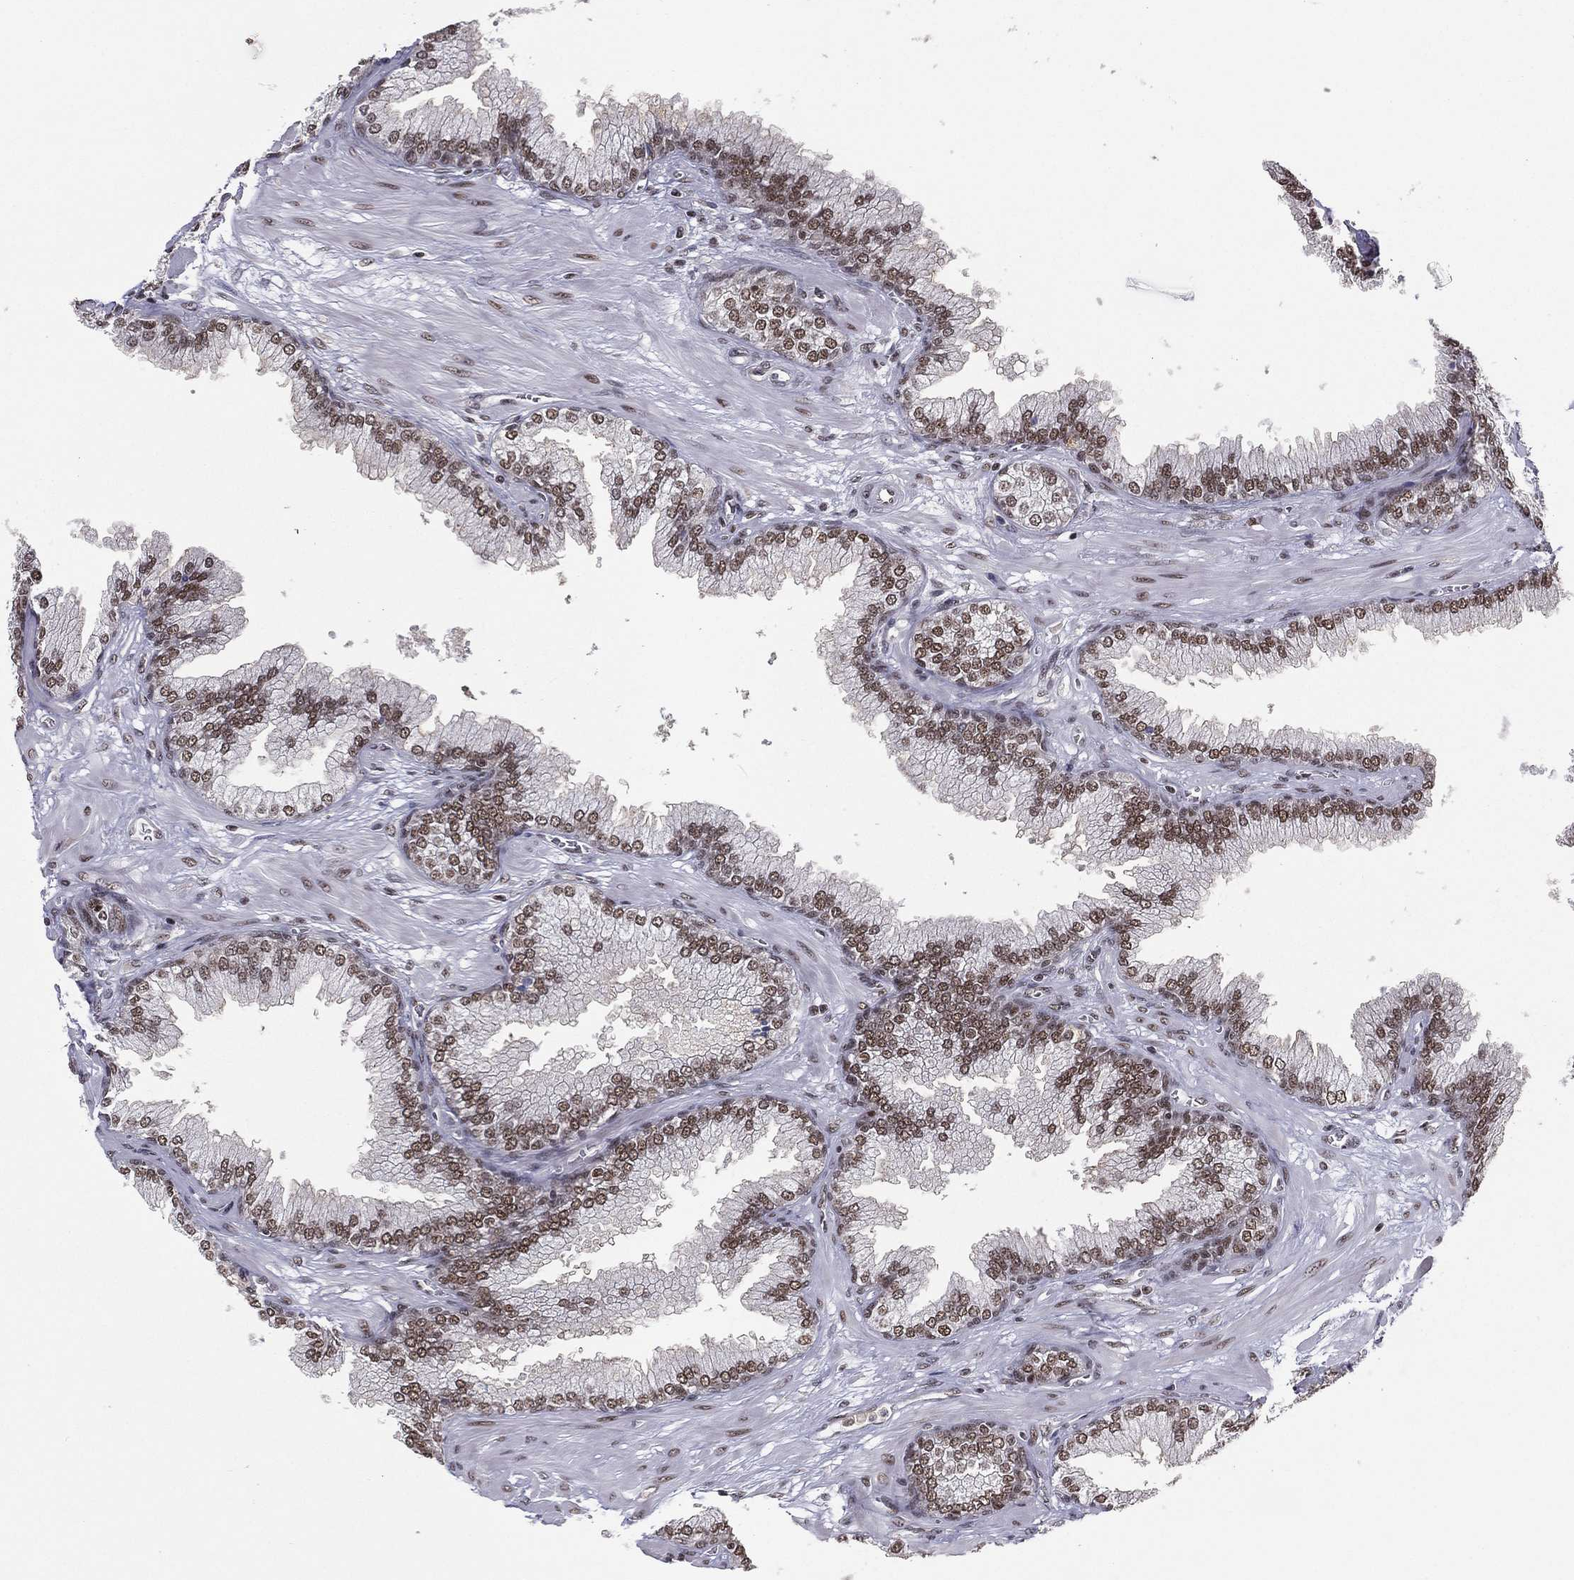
{"staining": {"intensity": "moderate", "quantity": "25%-75%", "location": "nuclear"}, "tissue": "prostate cancer", "cell_type": "Tumor cells", "image_type": "cancer", "snomed": [{"axis": "morphology", "description": "Adenocarcinoma, Low grade"}, {"axis": "topography", "description": "Prostate"}], "caption": "IHC histopathology image of neoplastic tissue: prostate cancer (adenocarcinoma (low-grade)) stained using IHC shows medium levels of moderate protein expression localized specifically in the nuclear of tumor cells, appearing as a nuclear brown color.", "gene": "GPALPP1", "patient": {"sex": "male", "age": 69}}